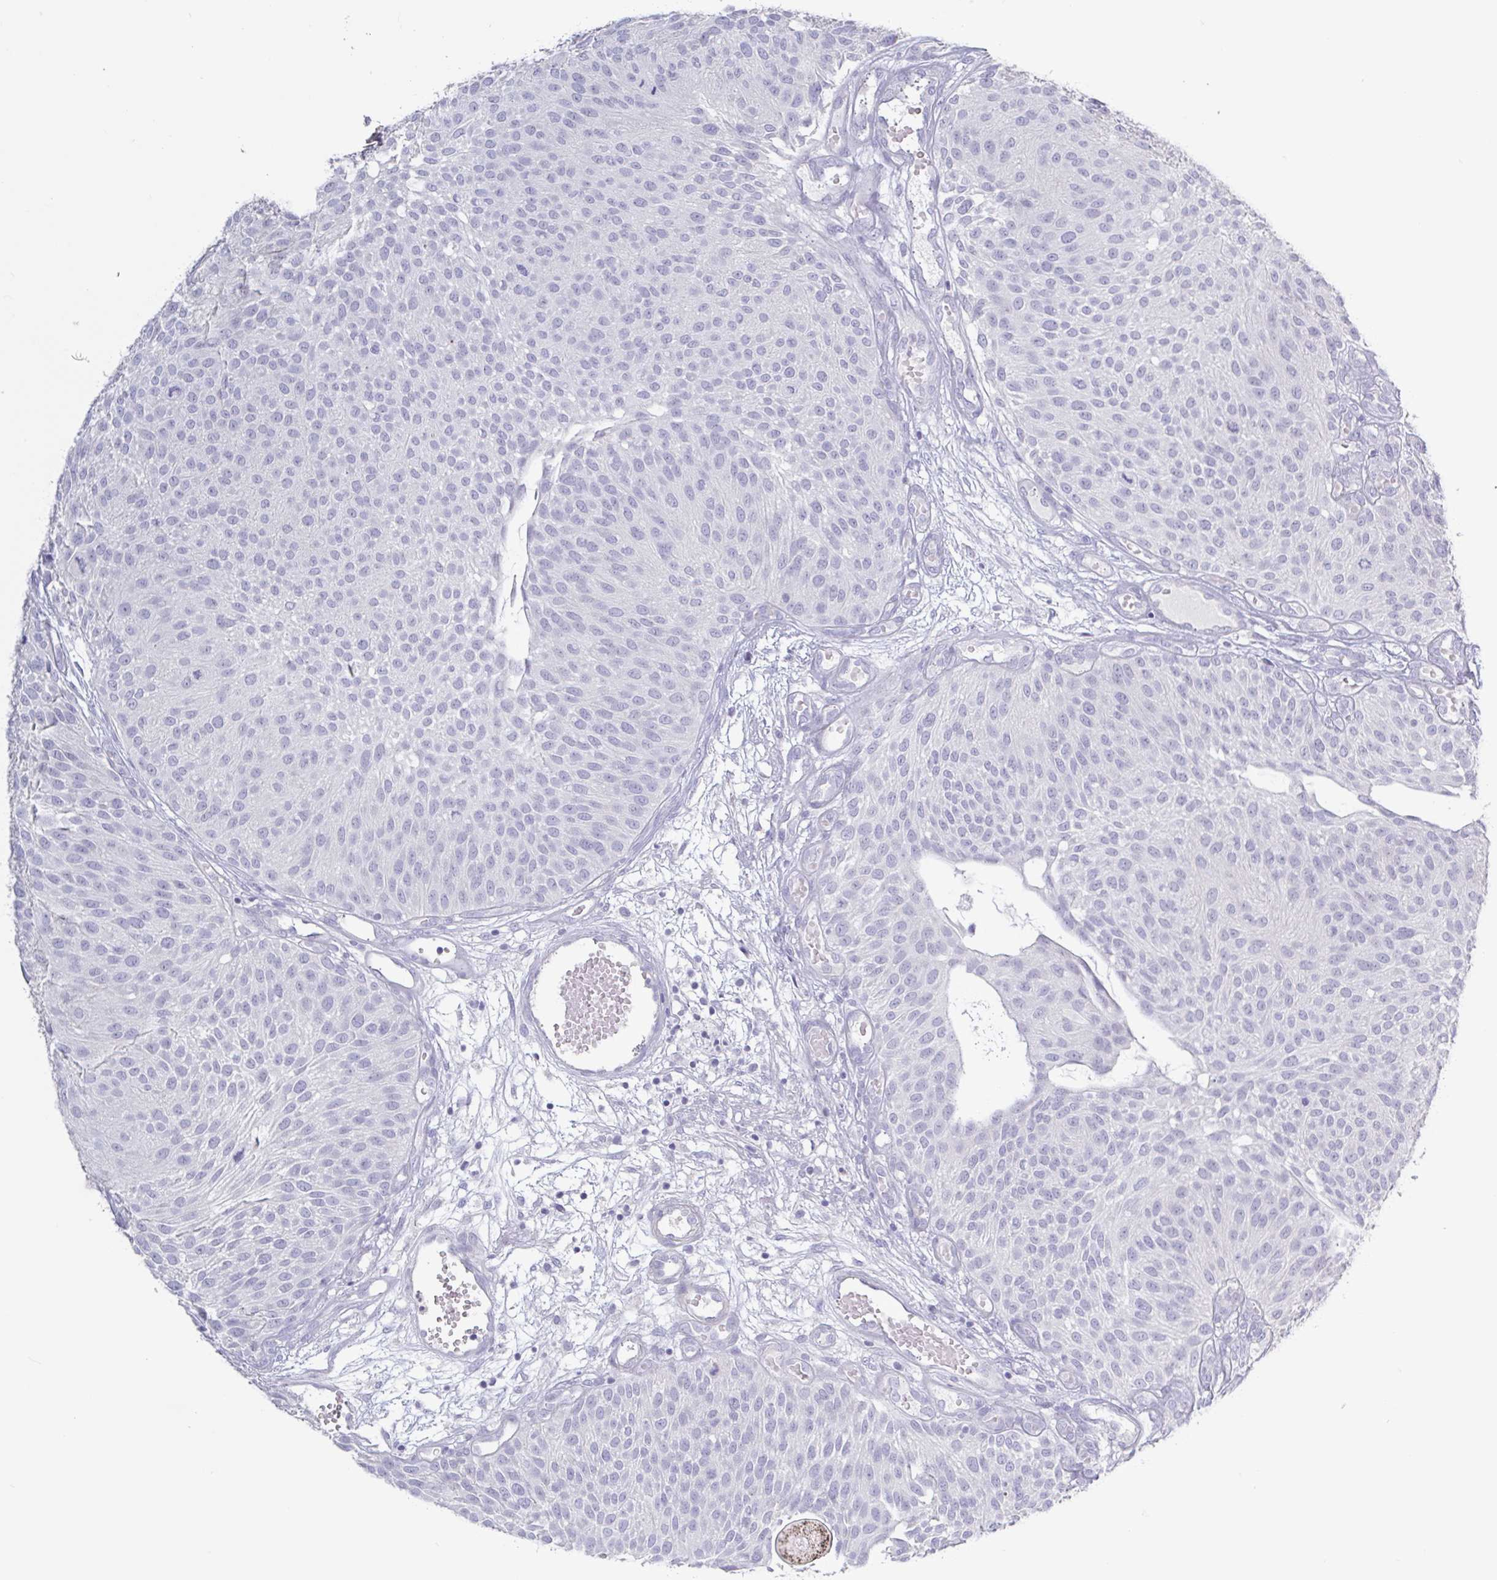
{"staining": {"intensity": "negative", "quantity": "none", "location": "none"}, "tissue": "urothelial cancer", "cell_type": "Tumor cells", "image_type": "cancer", "snomed": [{"axis": "morphology", "description": "Urothelial carcinoma, NOS"}, {"axis": "topography", "description": "Urinary bladder"}], "caption": "Transitional cell carcinoma was stained to show a protein in brown. There is no significant positivity in tumor cells.", "gene": "SHISA7", "patient": {"sex": "male", "age": 84}}